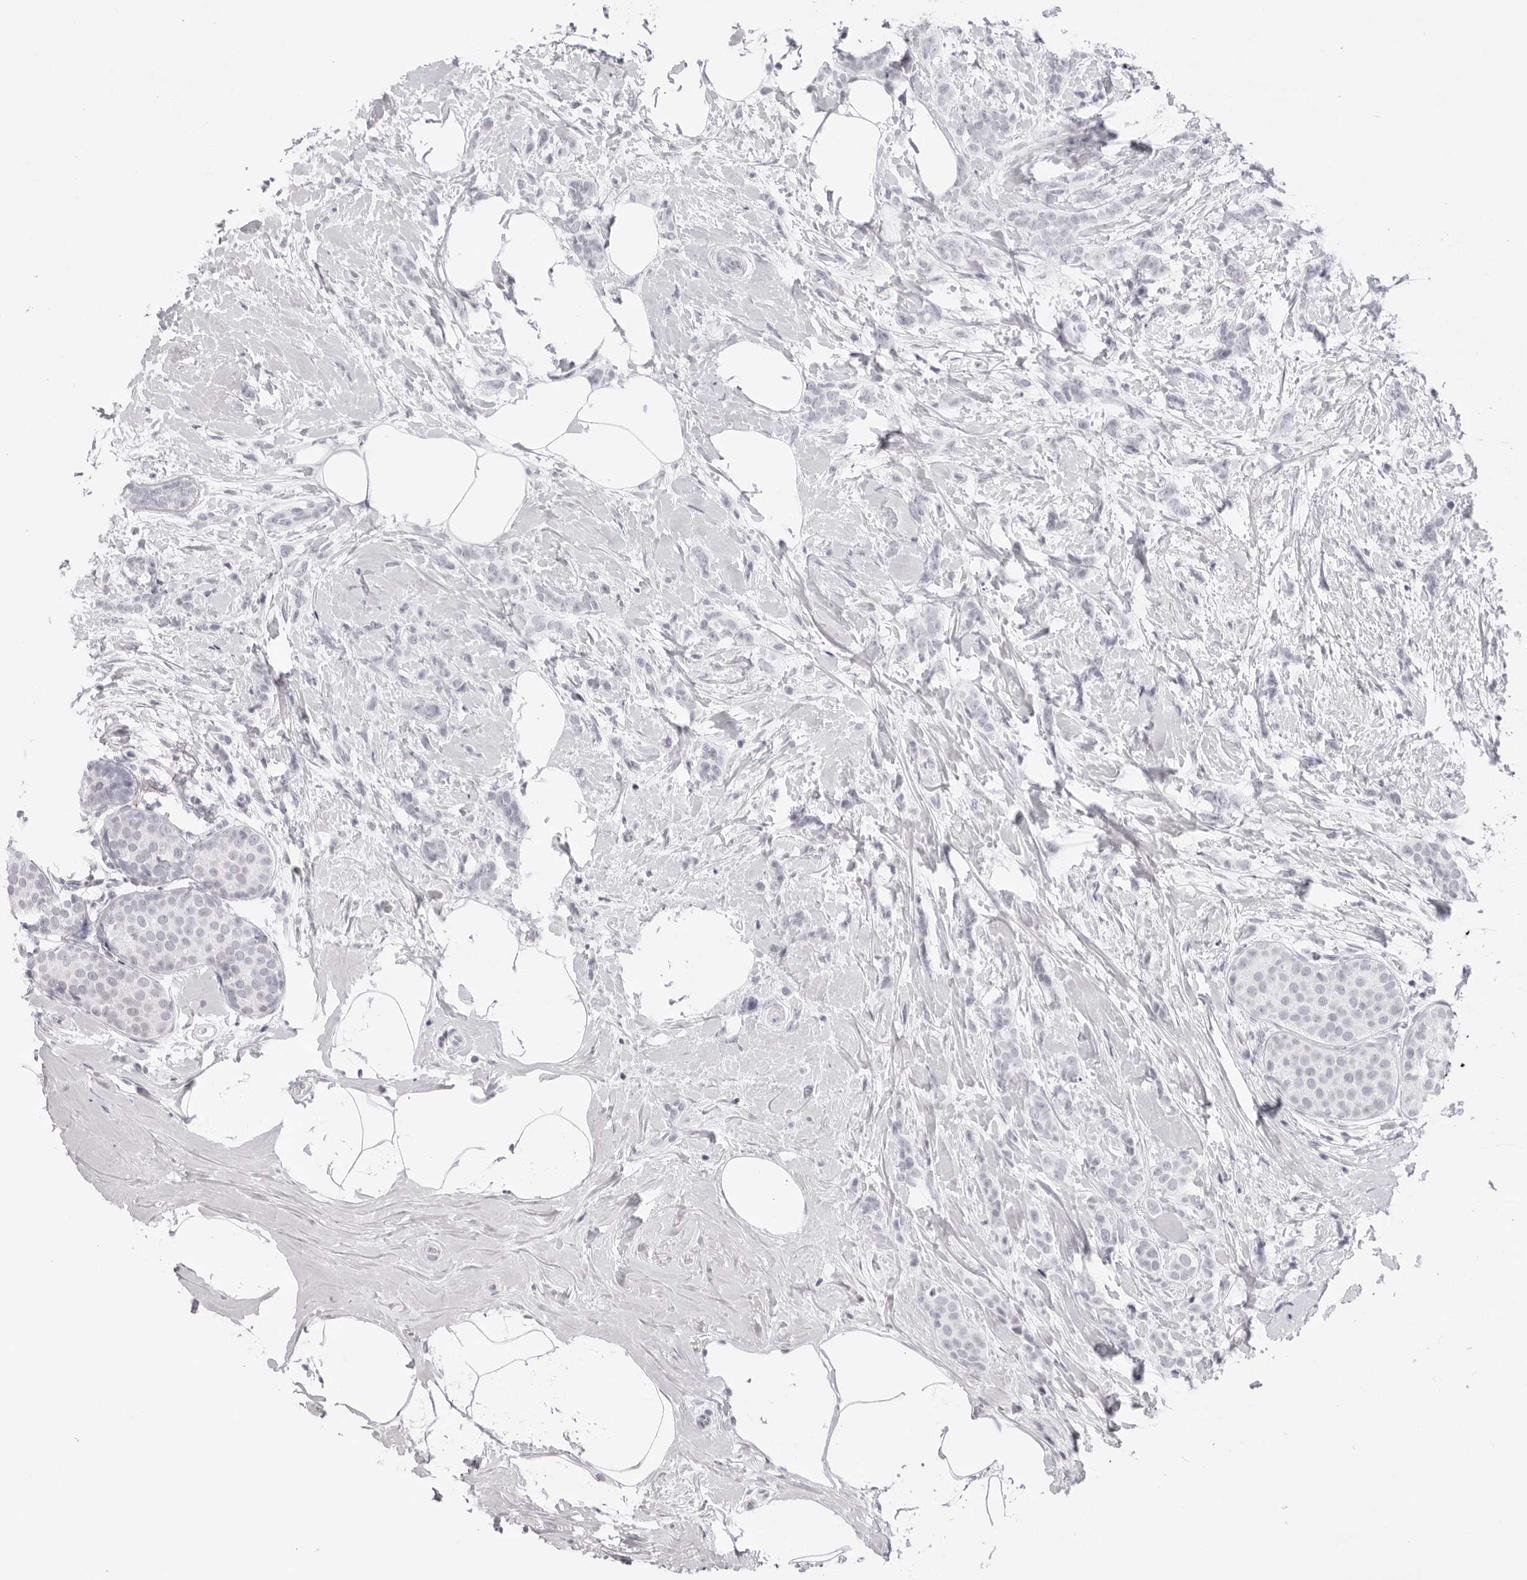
{"staining": {"intensity": "negative", "quantity": "none", "location": "none"}, "tissue": "breast cancer", "cell_type": "Tumor cells", "image_type": "cancer", "snomed": [{"axis": "morphology", "description": "Lobular carcinoma, in situ"}, {"axis": "morphology", "description": "Lobular carcinoma"}, {"axis": "topography", "description": "Breast"}], "caption": "A high-resolution photomicrograph shows IHC staining of breast cancer, which displays no significant expression in tumor cells.", "gene": "KLK12", "patient": {"sex": "female", "age": 41}}